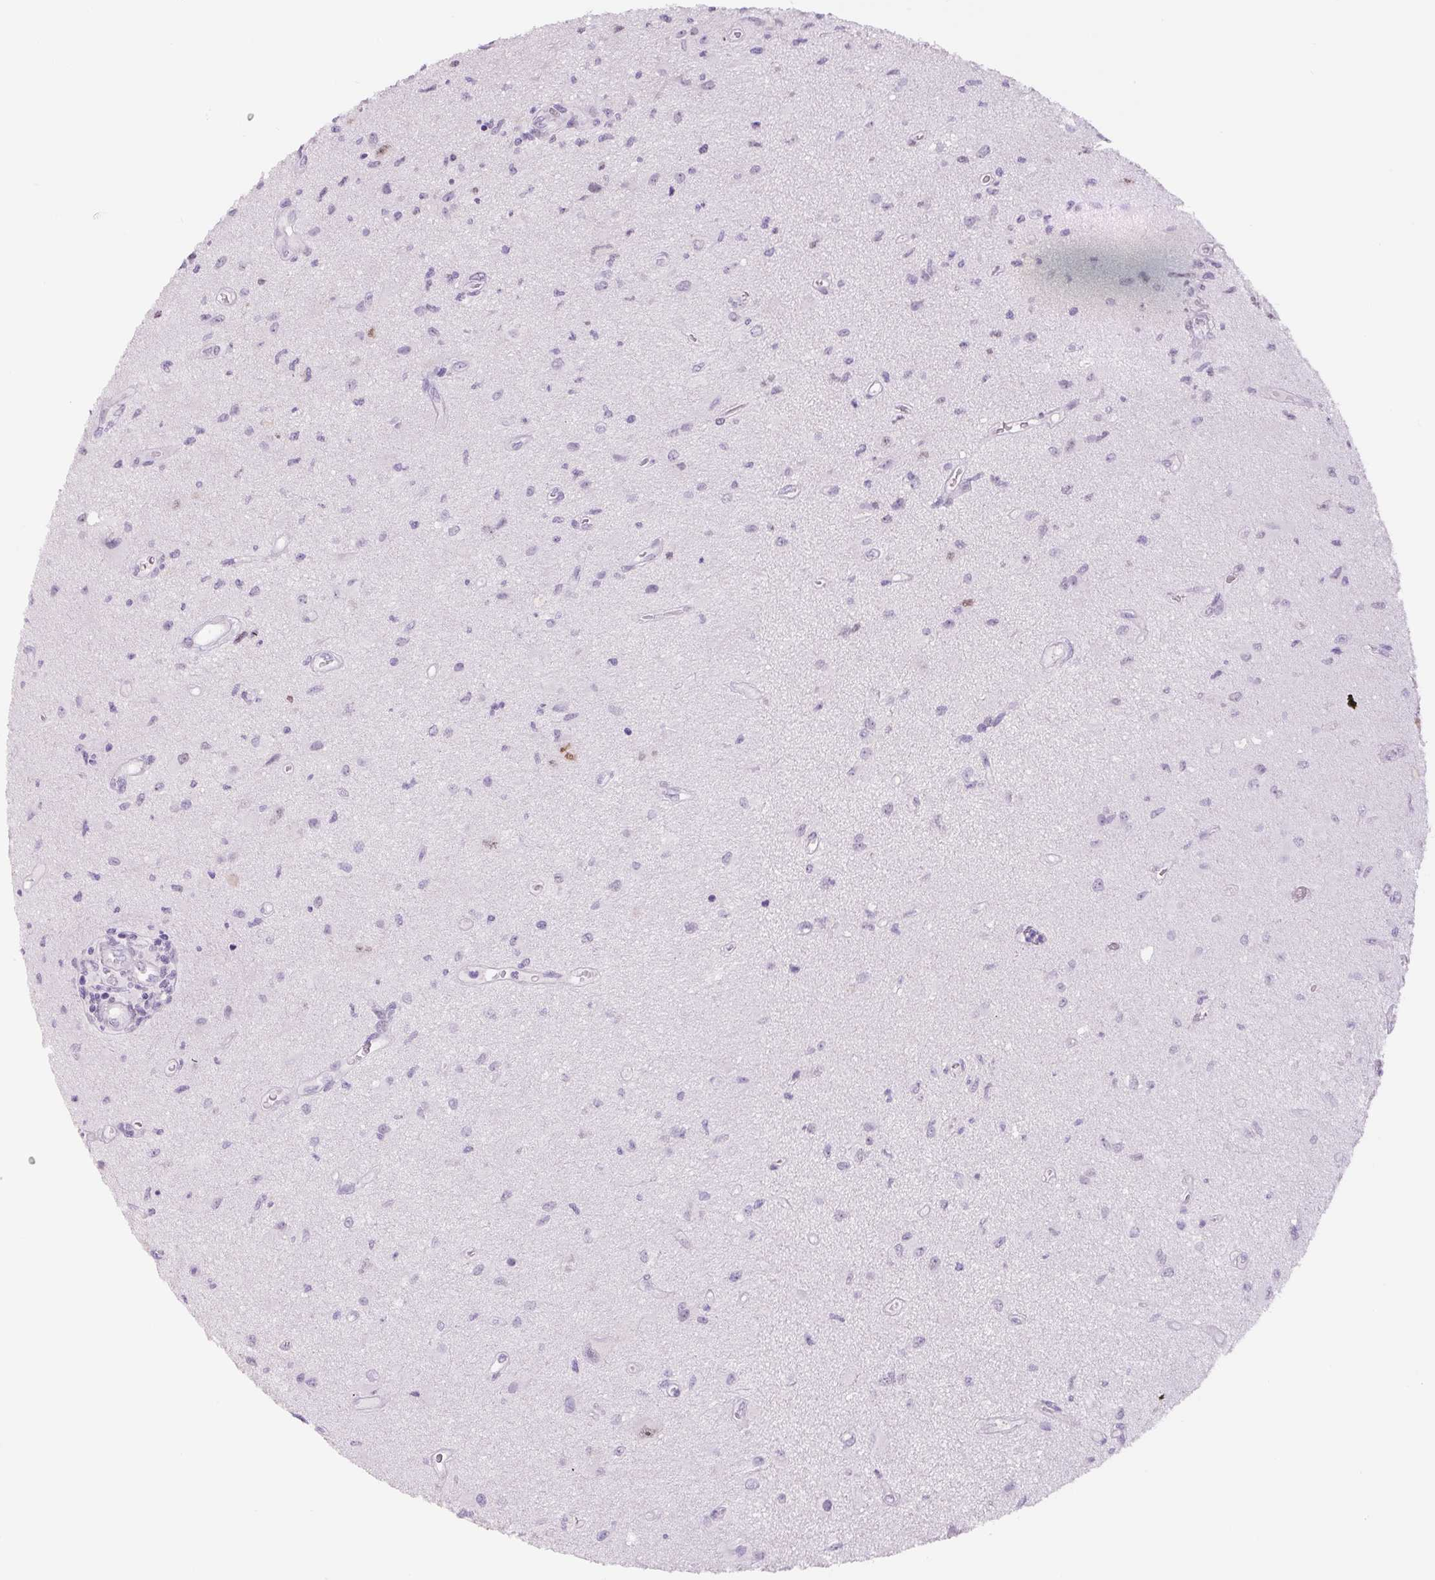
{"staining": {"intensity": "negative", "quantity": "none", "location": "none"}, "tissue": "glioma", "cell_type": "Tumor cells", "image_type": "cancer", "snomed": [{"axis": "morphology", "description": "Glioma, malignant, High grade"}, {"axis": "topography", "description": "Brain"}], "caption": "High-grade glioma (malignant) stained for a protein using immunohistochemistry (IHC) exhibits no positivity tumor cells.", "gene": "SIX1", "patient": {"sex": "male", "age": 67}}